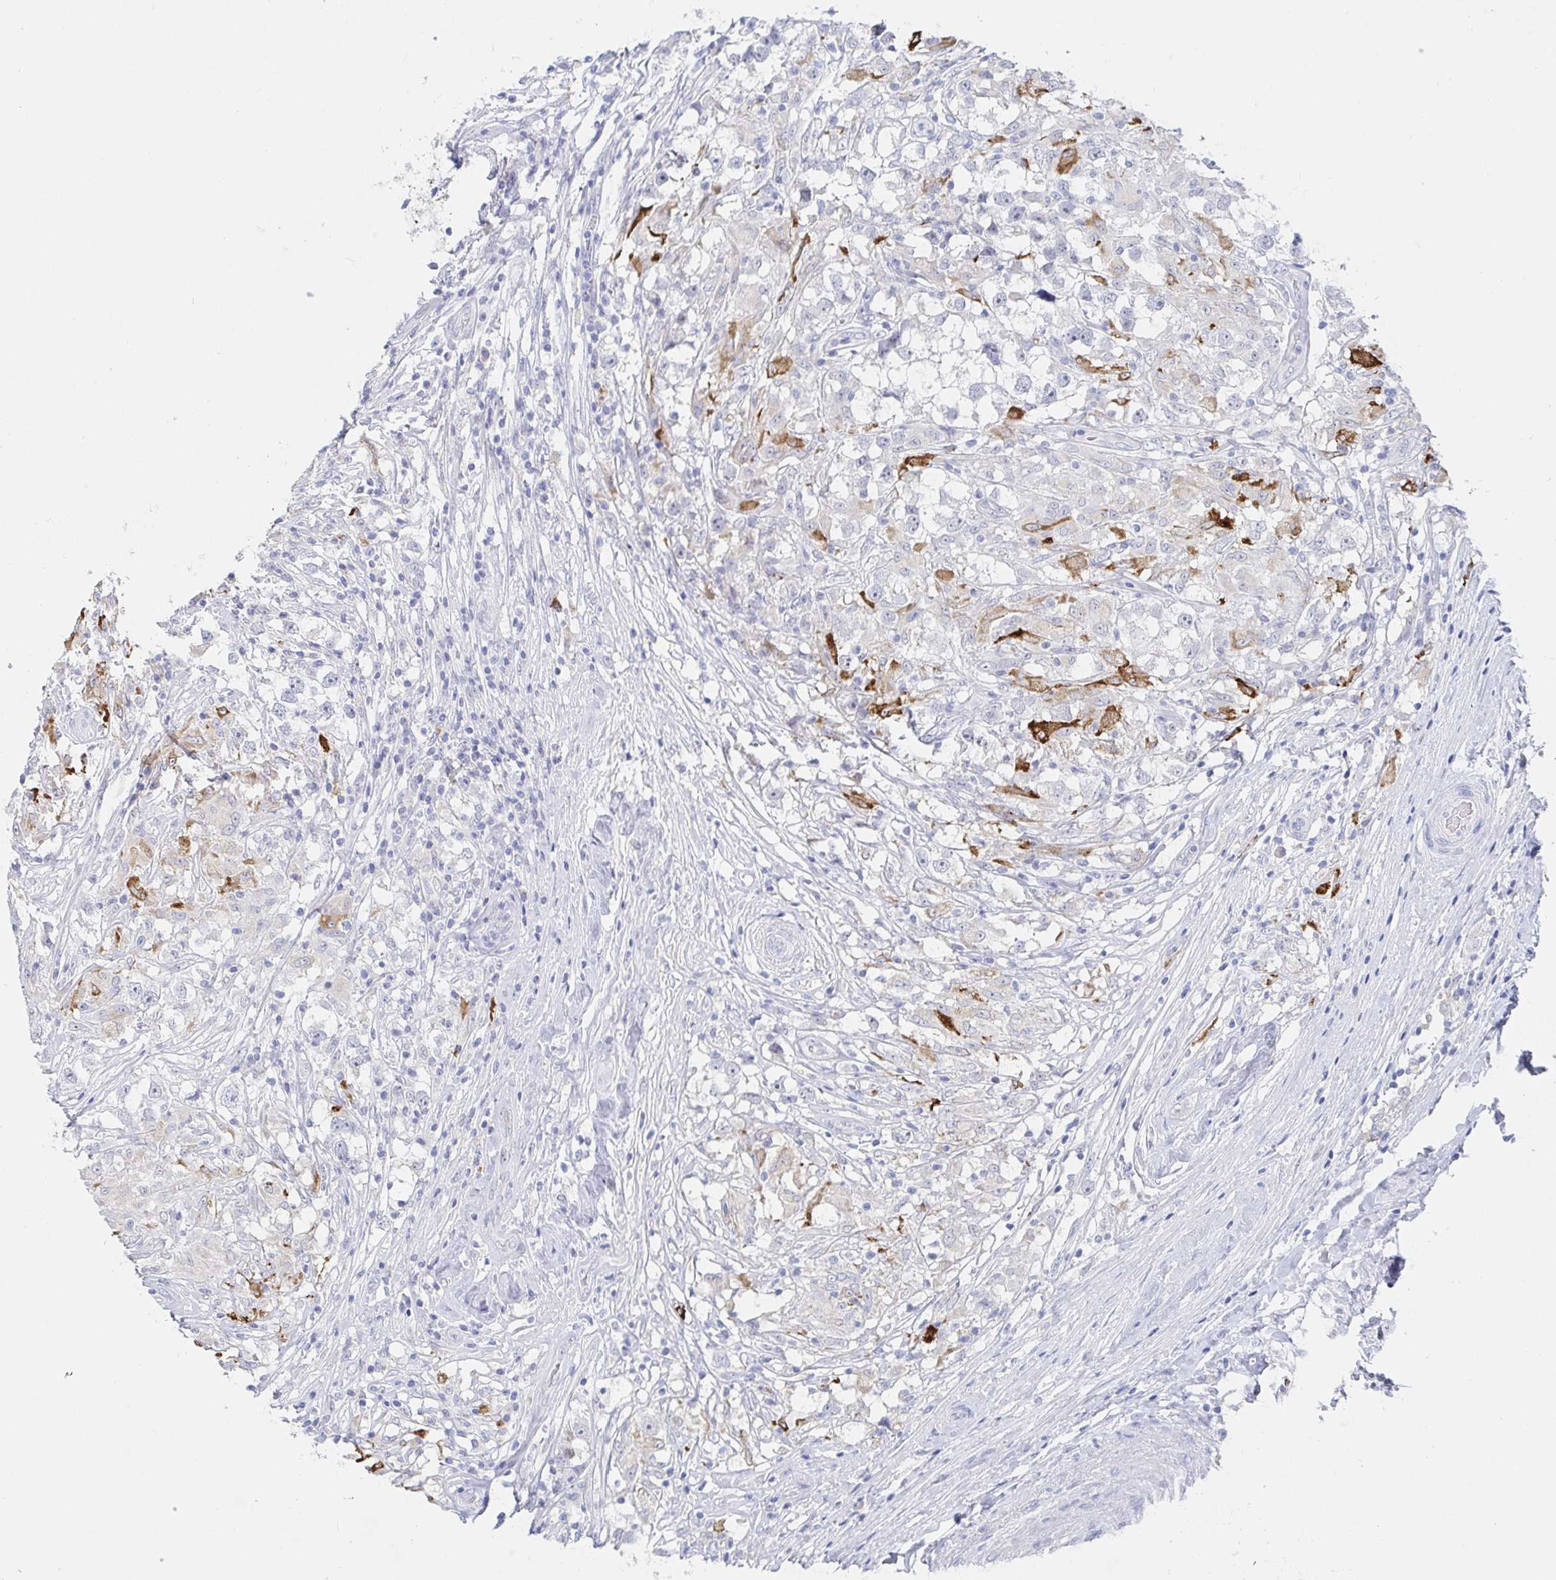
{"staining": {"intensity": "negative", "quantity": "none", "location": "none"}, "tissue": "testis cancer", "cell_type": "Tumor cells", "image_type": "cancer", "snomed": [{"axis": "morphology", "description": "Seminoma, NOS"}, {"axis": "topography", "description": "Testis"}], "caption": "High magnification brightfield microscopy of seminoma (testis) stained with DAB (3,3'-diaminobenzidine) (brown) and counterstained with hematoxylin (blue): tumor cells show no significant expression.", "gene": "ZNF430", "patient": {"sex": "male", "age": 46}}